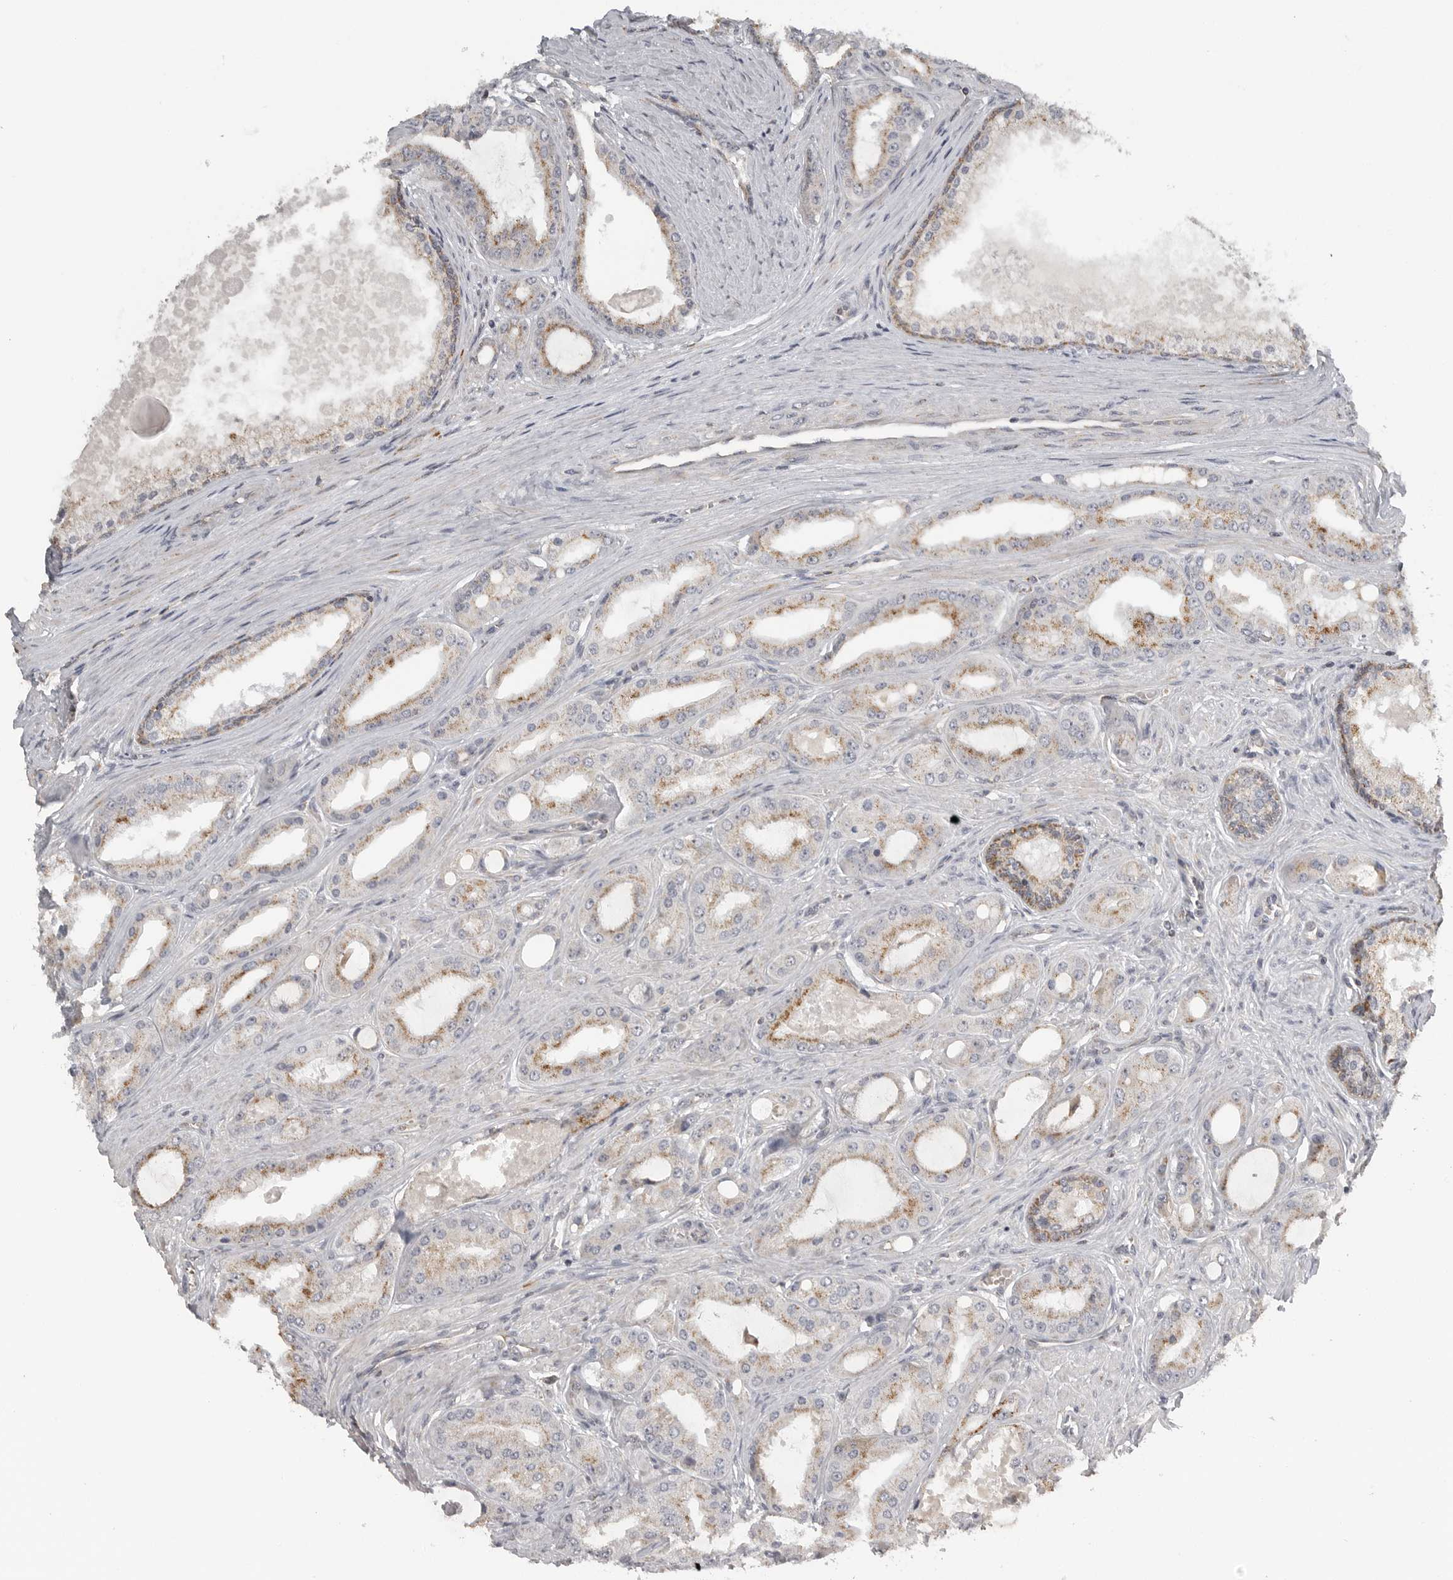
{"staining": {"intensity": "moderate", "quantity": "<25%", "location": "cytoplasmic/membranous"}, "tissue": "prostate cancer", "cell_type": "Tumor cells", "image_type": "cancer", "snomed": [{"axis": "morphology", "description": "Adenocarcinoma, High grade"}, {"axis": "topography", "description": "Prostate"}], "caption": "The image shows a brown stain indicating the presence of a protein in the cytoplasmic/membranous of tumor cells in high-grade adenocarcinoma (prostate). The staining is performed using DAB brown chromogen to label protein expression. The nuclei are counter-stained blue using hematoxylin.", "gene": "RXFP3", "patient": {"sex": "male", "age": 60}}